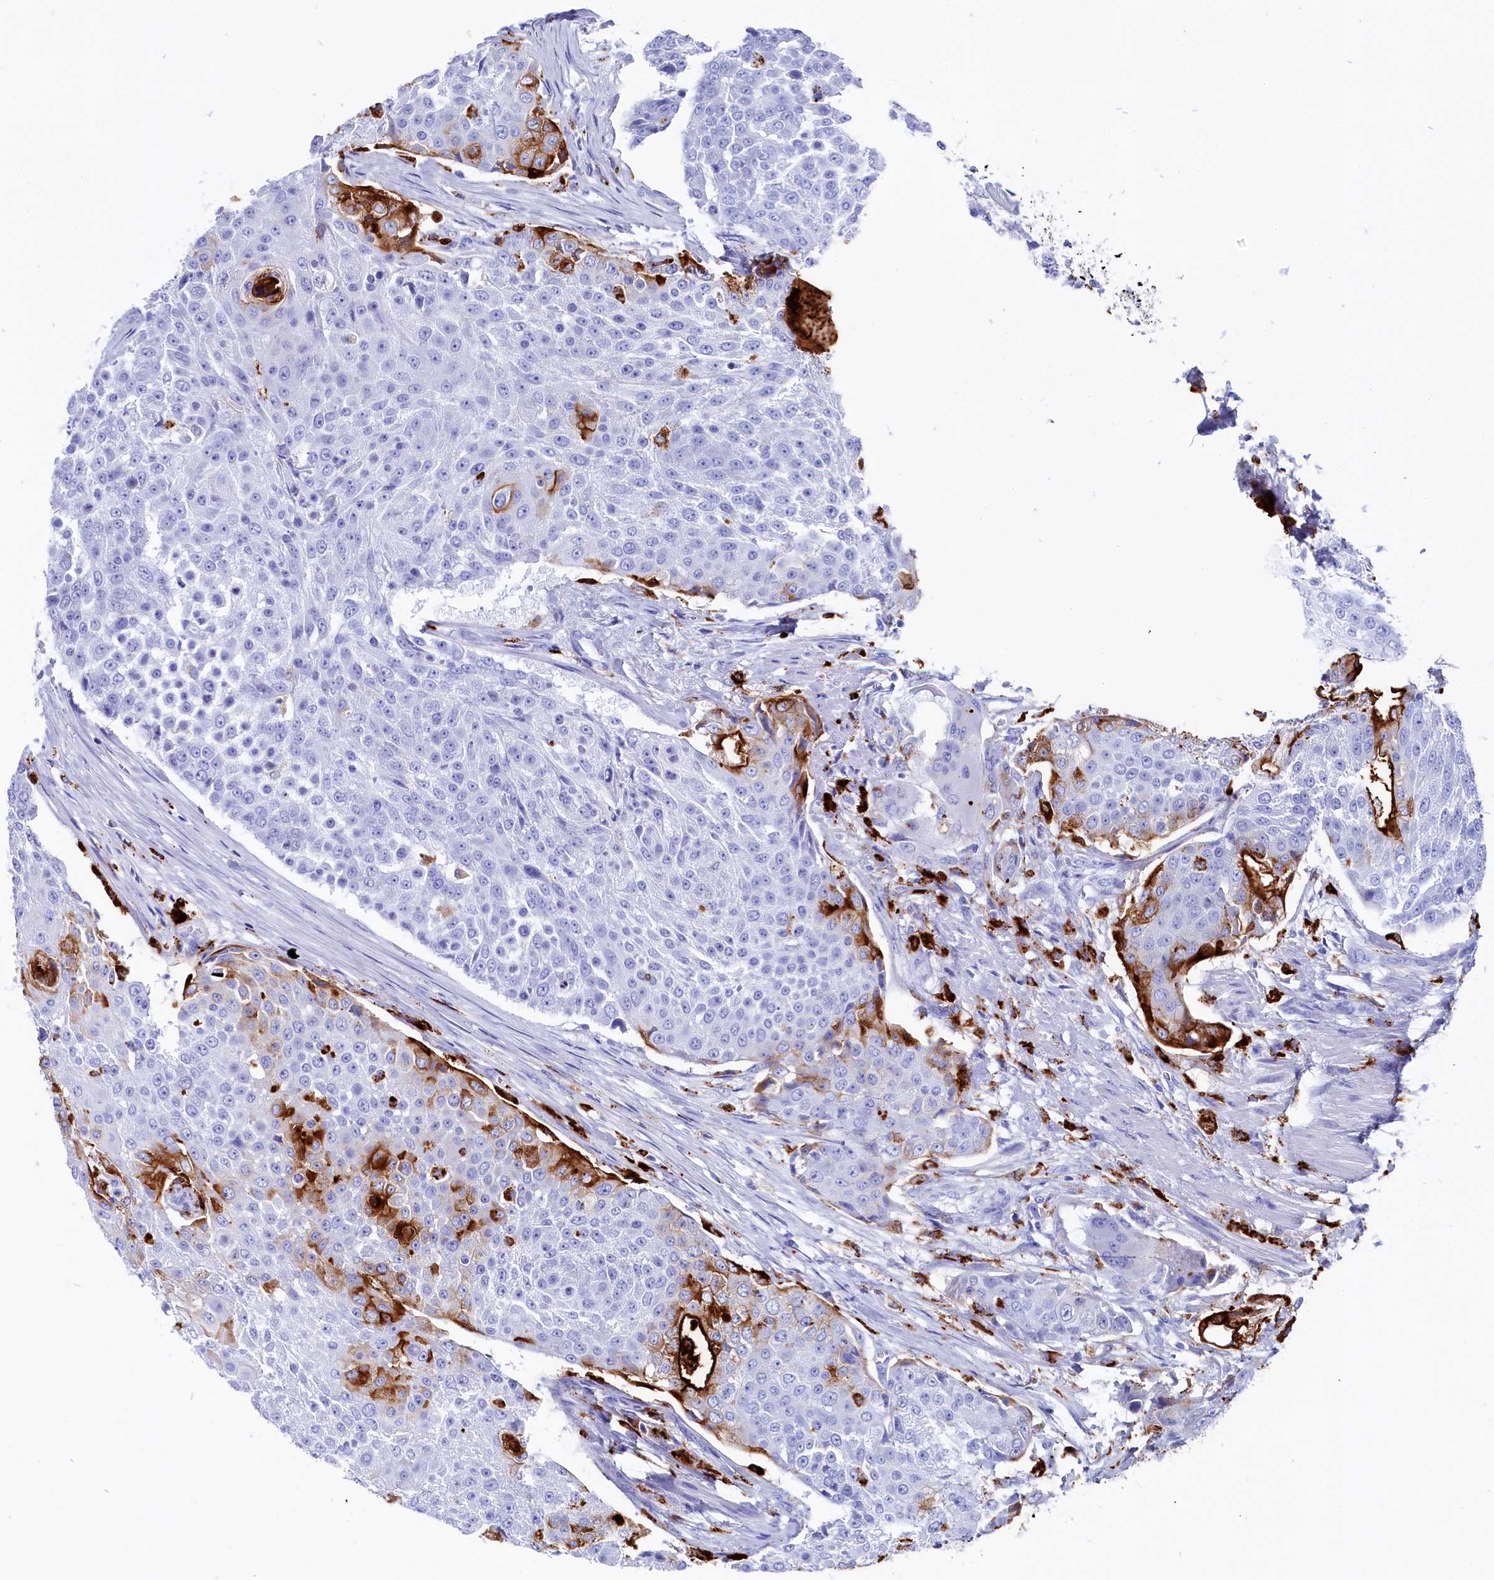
{"staining": {"intensity": "moderate", "quantity": "<25%", "location": "cytoplasmic/membranous"}, "tissue": "urothelial cancer", "cell_type": "Tumor cells", "image_type": "cancer", "snomed": [{"axis": "morphology", "description": "Urothelial carcinoma, High grade"}, {"axis": "topography", "description": "Urinary bladder"}], "caption": "Moderate cytoplasmic/membranous expression is appreciated in about <25% of tumor cells in urothelial cancer.", "gene": "PLAC8", "patient": {"sex": "female", "age": 63}}